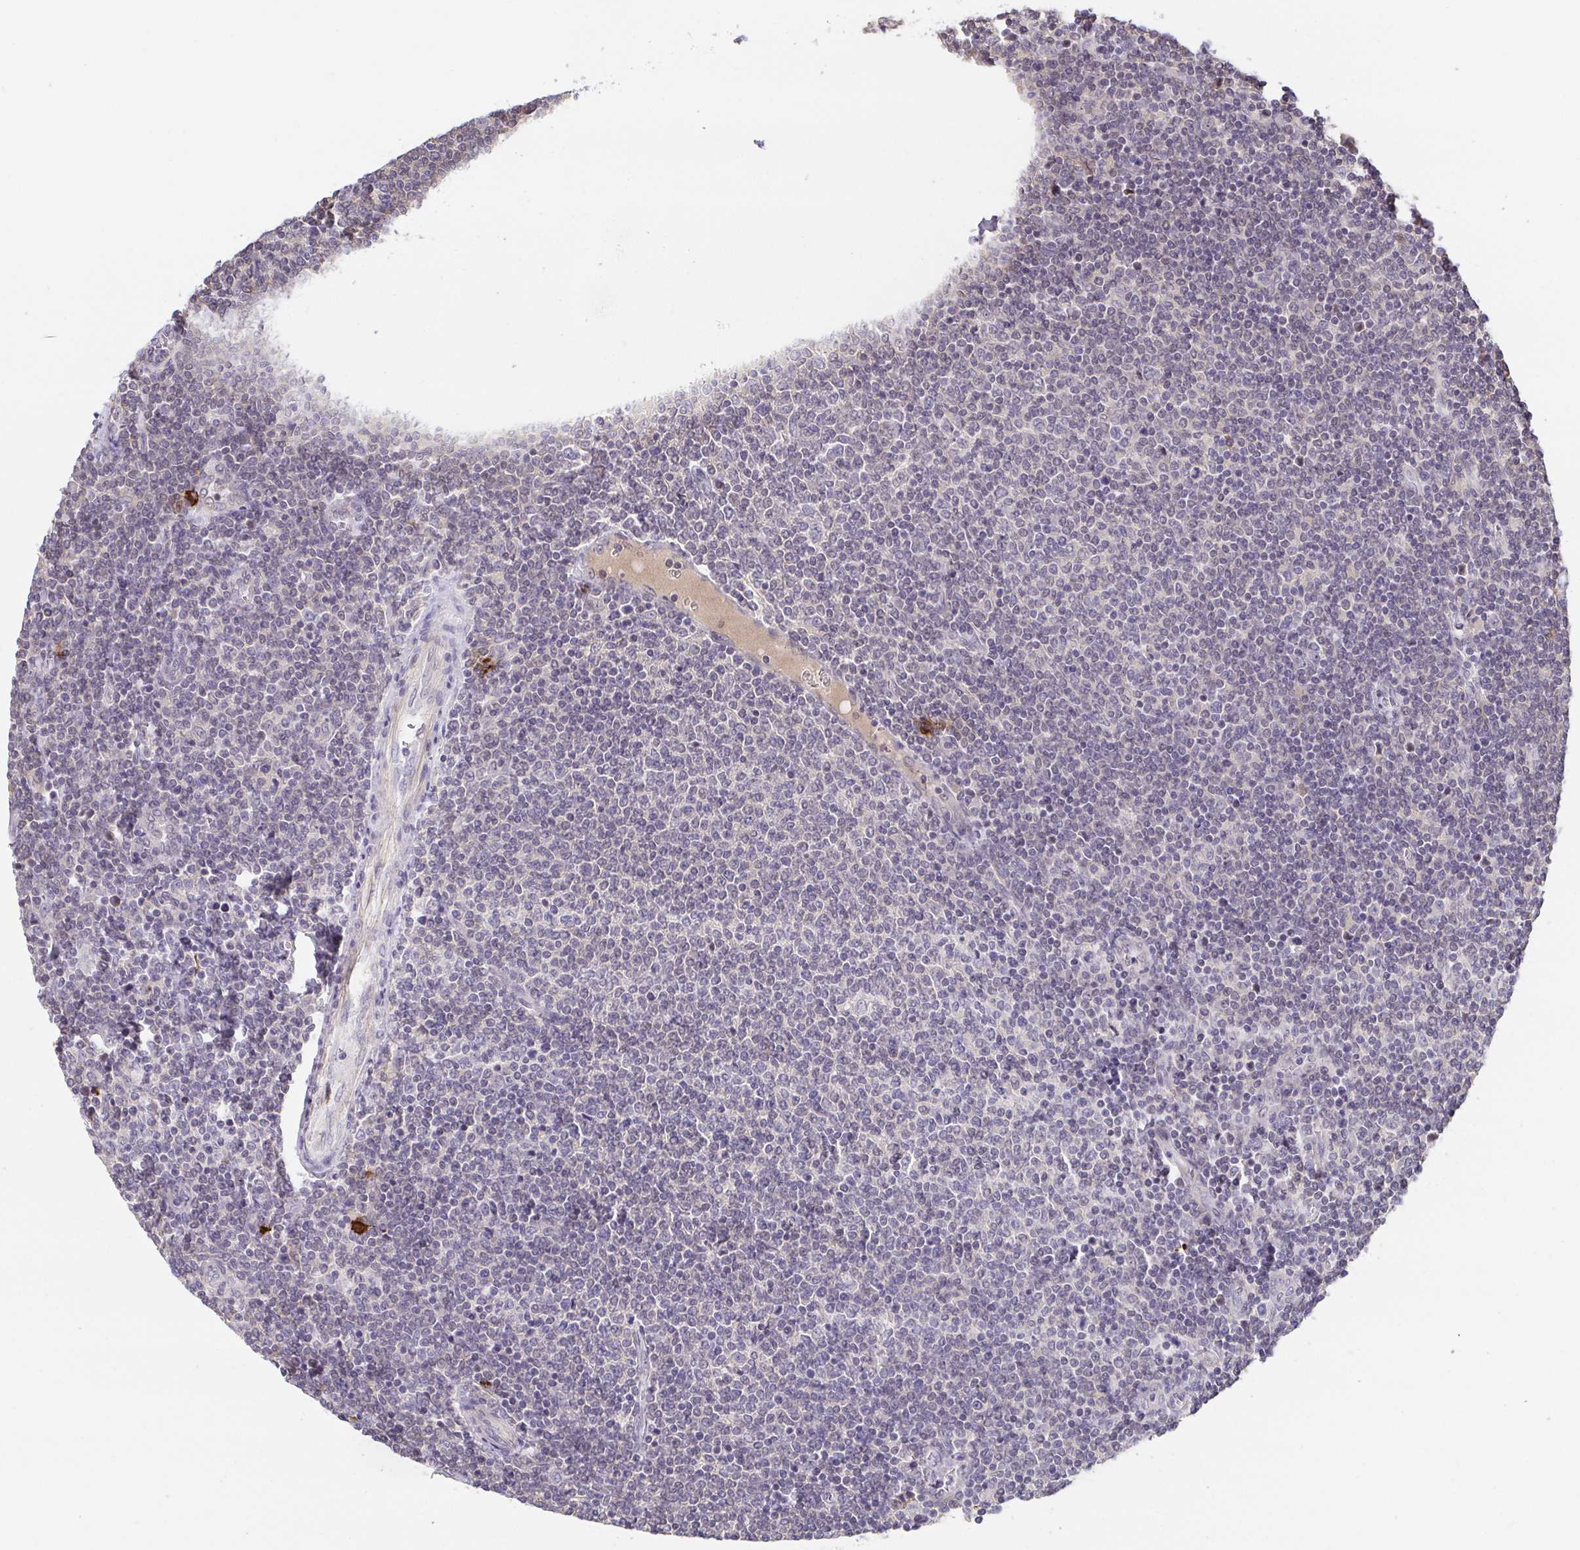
{"staining": {"intensity": "negative", "quantity": "none", "location": "none"}, "tissue": "lymphoma", "cell_type": "Tumor cells", "image_type": "cancer", "snomed": [{"axis": "morphology", "description": "Malignant lymphoma, non-Hodgkin's type, Low grade"}, {"axis": "topography", "description": "Lymph node"}], "caption": "High magnification brightfield microscopy of malignant lymphoma, non-Hodgkin's type (low-grade) stained with DAB (3,3'-diaminobenzidine) (brown) and counterstained with hematoxylin (blue): tumor cells show no significant positivity.", "gene": "PREPL", "patient": {"sex": "male", "age": 52}}